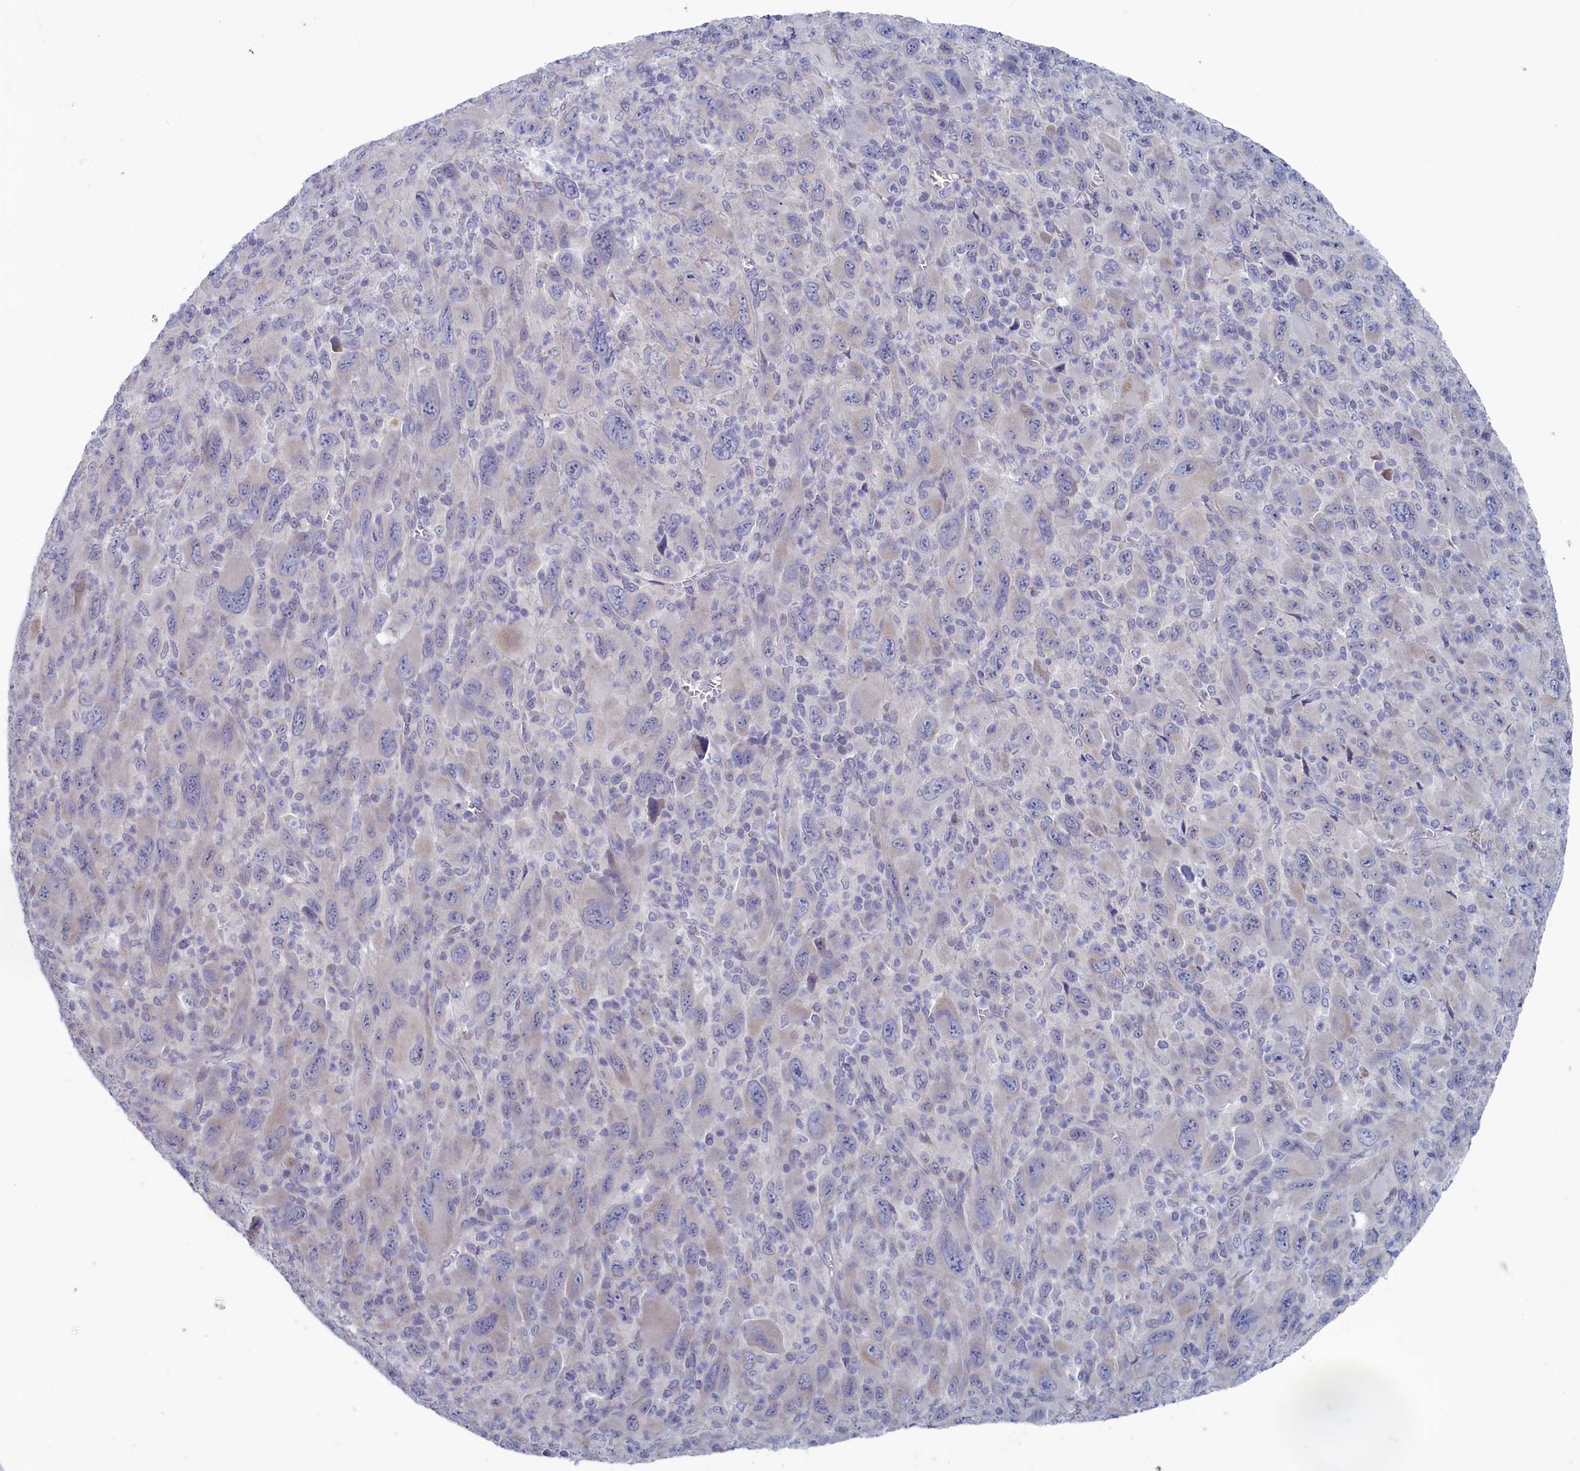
{"staining": {"intensity": "negative", "quantity": "none", "location": "none"}, "tissue": "melanoma", "cell_type": "Tumor cells", "image_type": "cancer", "snomed": [{"axis": "morphology", "description": "Malignant melanoma, Metastatic site"}, {"axis": "topography", "description": "Skin"}], "caption": "Tumor cells are negative for brown protein staining in malignant melanoma (metastatic site).", "gene": "WDR76", "patient": {"sex": "female", "age": 56}}